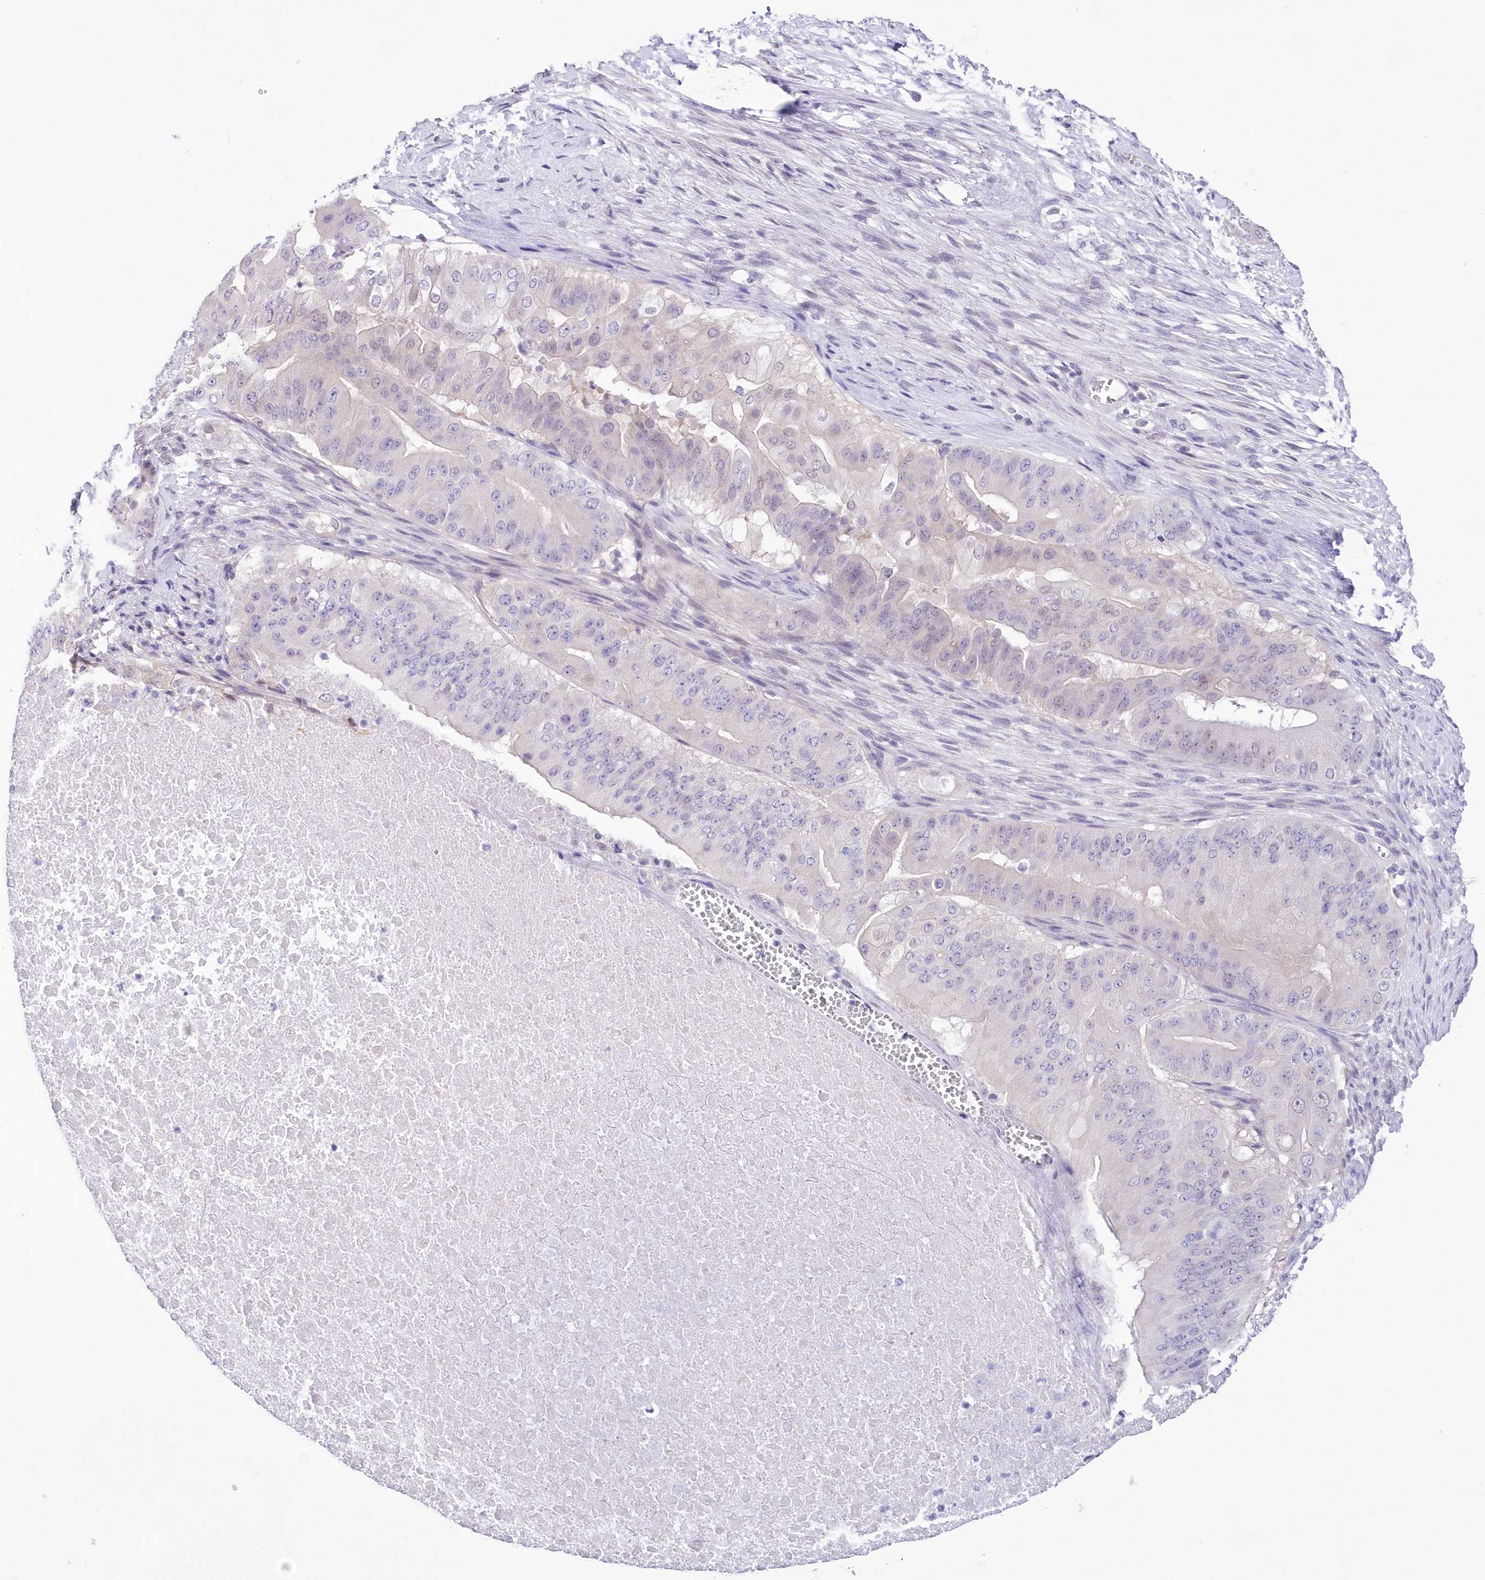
{"staining": {"intensity": "negative", "quantity": "none", "location": "none"}, "tissue": "pancreatic cancer", "cell_type": "Tumor cells", "image_type": "cancer", "snomed": [{"axis": "morphology", "description": "Adenocarcinoma, NOS"}, {"axis": "topography", "description": "Pancreas"}], "caption": "The photomicrograph exhibits no staining of tumor cells in pancreatic cancer.", "gene": "UBA6", "patient": {"sex": "female", "age": 77}}